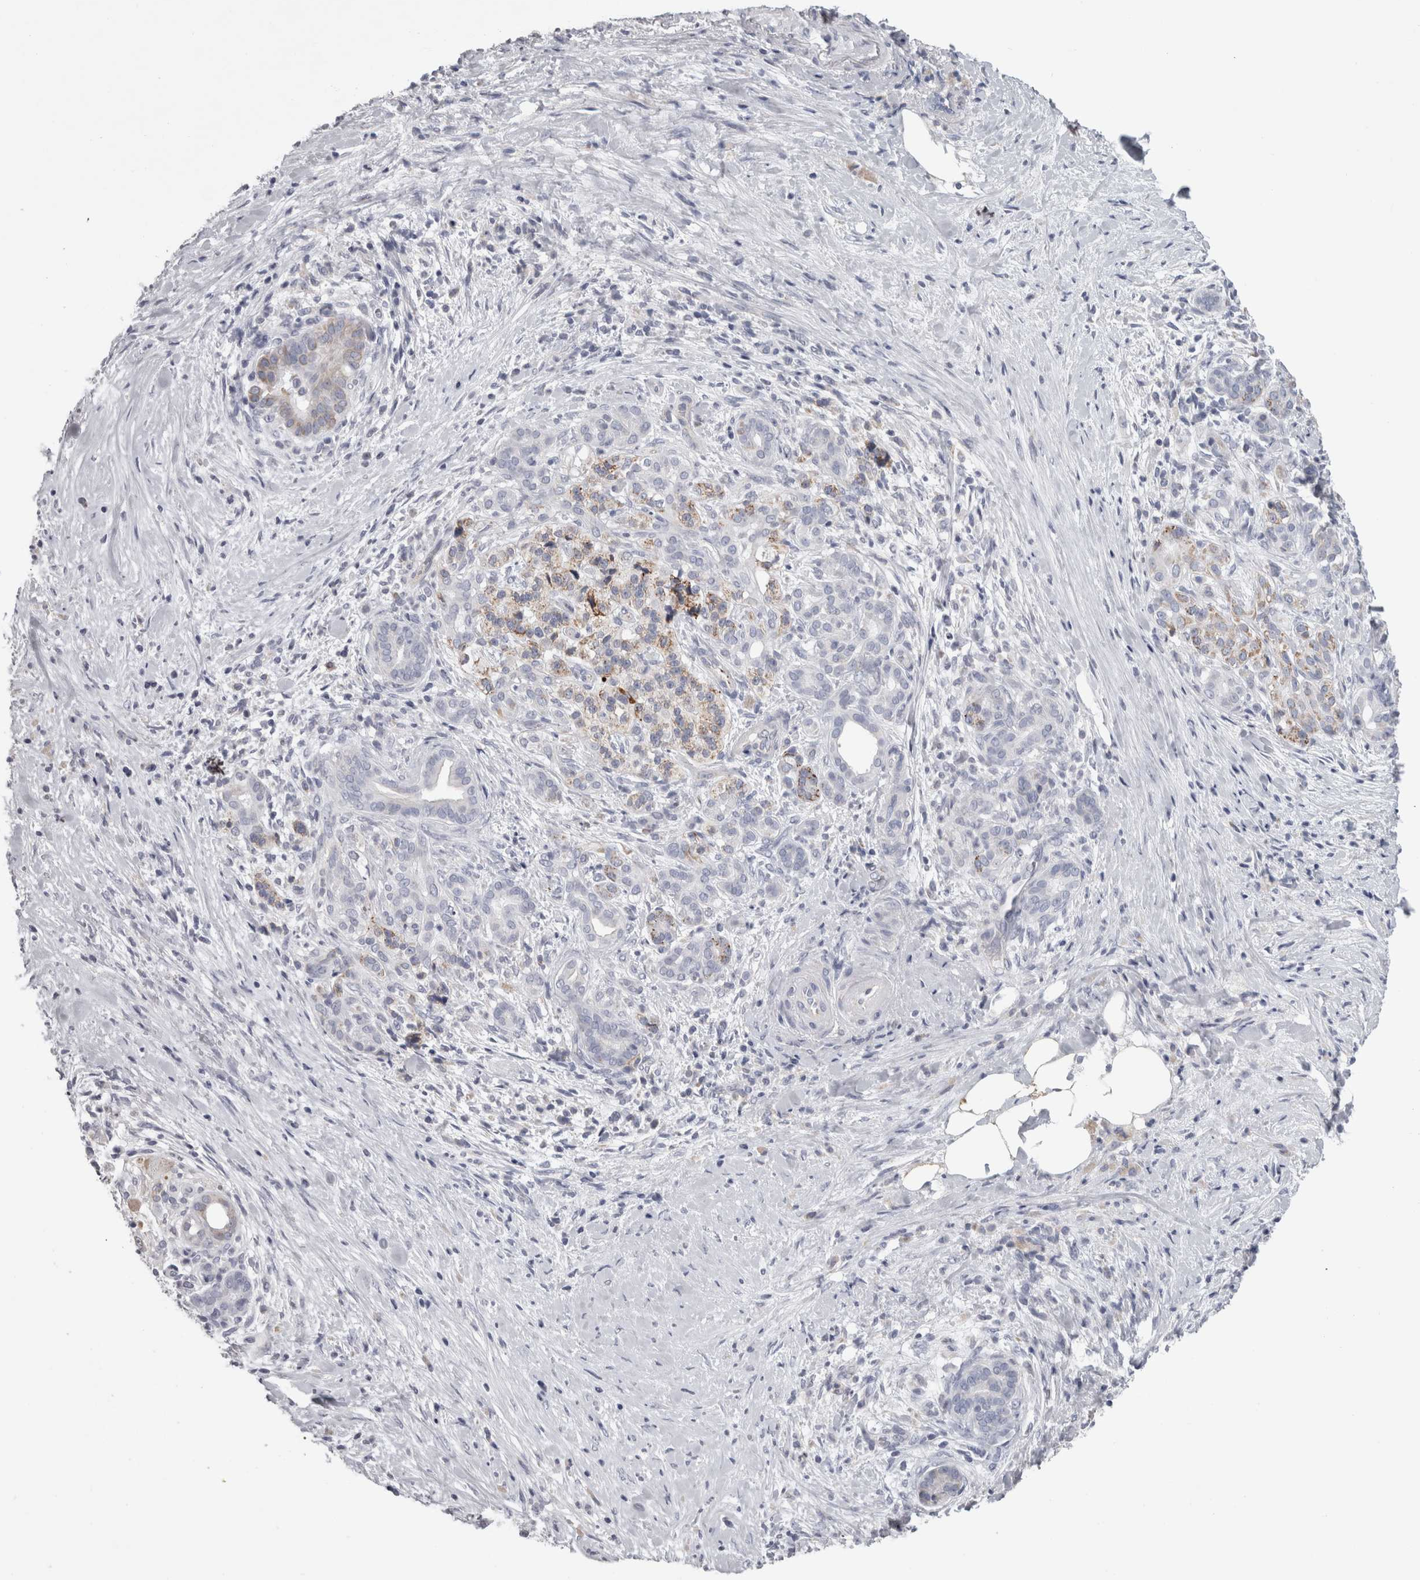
{"staining": {"intensity": "negative", "quantity": "none", "location": "none"}, "tissue": "pancreatic cancer", "cell_type": "Tumor cells", "image_type": "cancer", "snomed": [{"axis": "morphology", "description": "Adenocarcinoma, NOS"}, {"axis": "topography", "description": "Pancreas"}], "caption": "Tumor cells show no significant protein expression in pancreatic cancer.", "gene": "TCAP", "patient": {"sex": "male", "age": 58}}